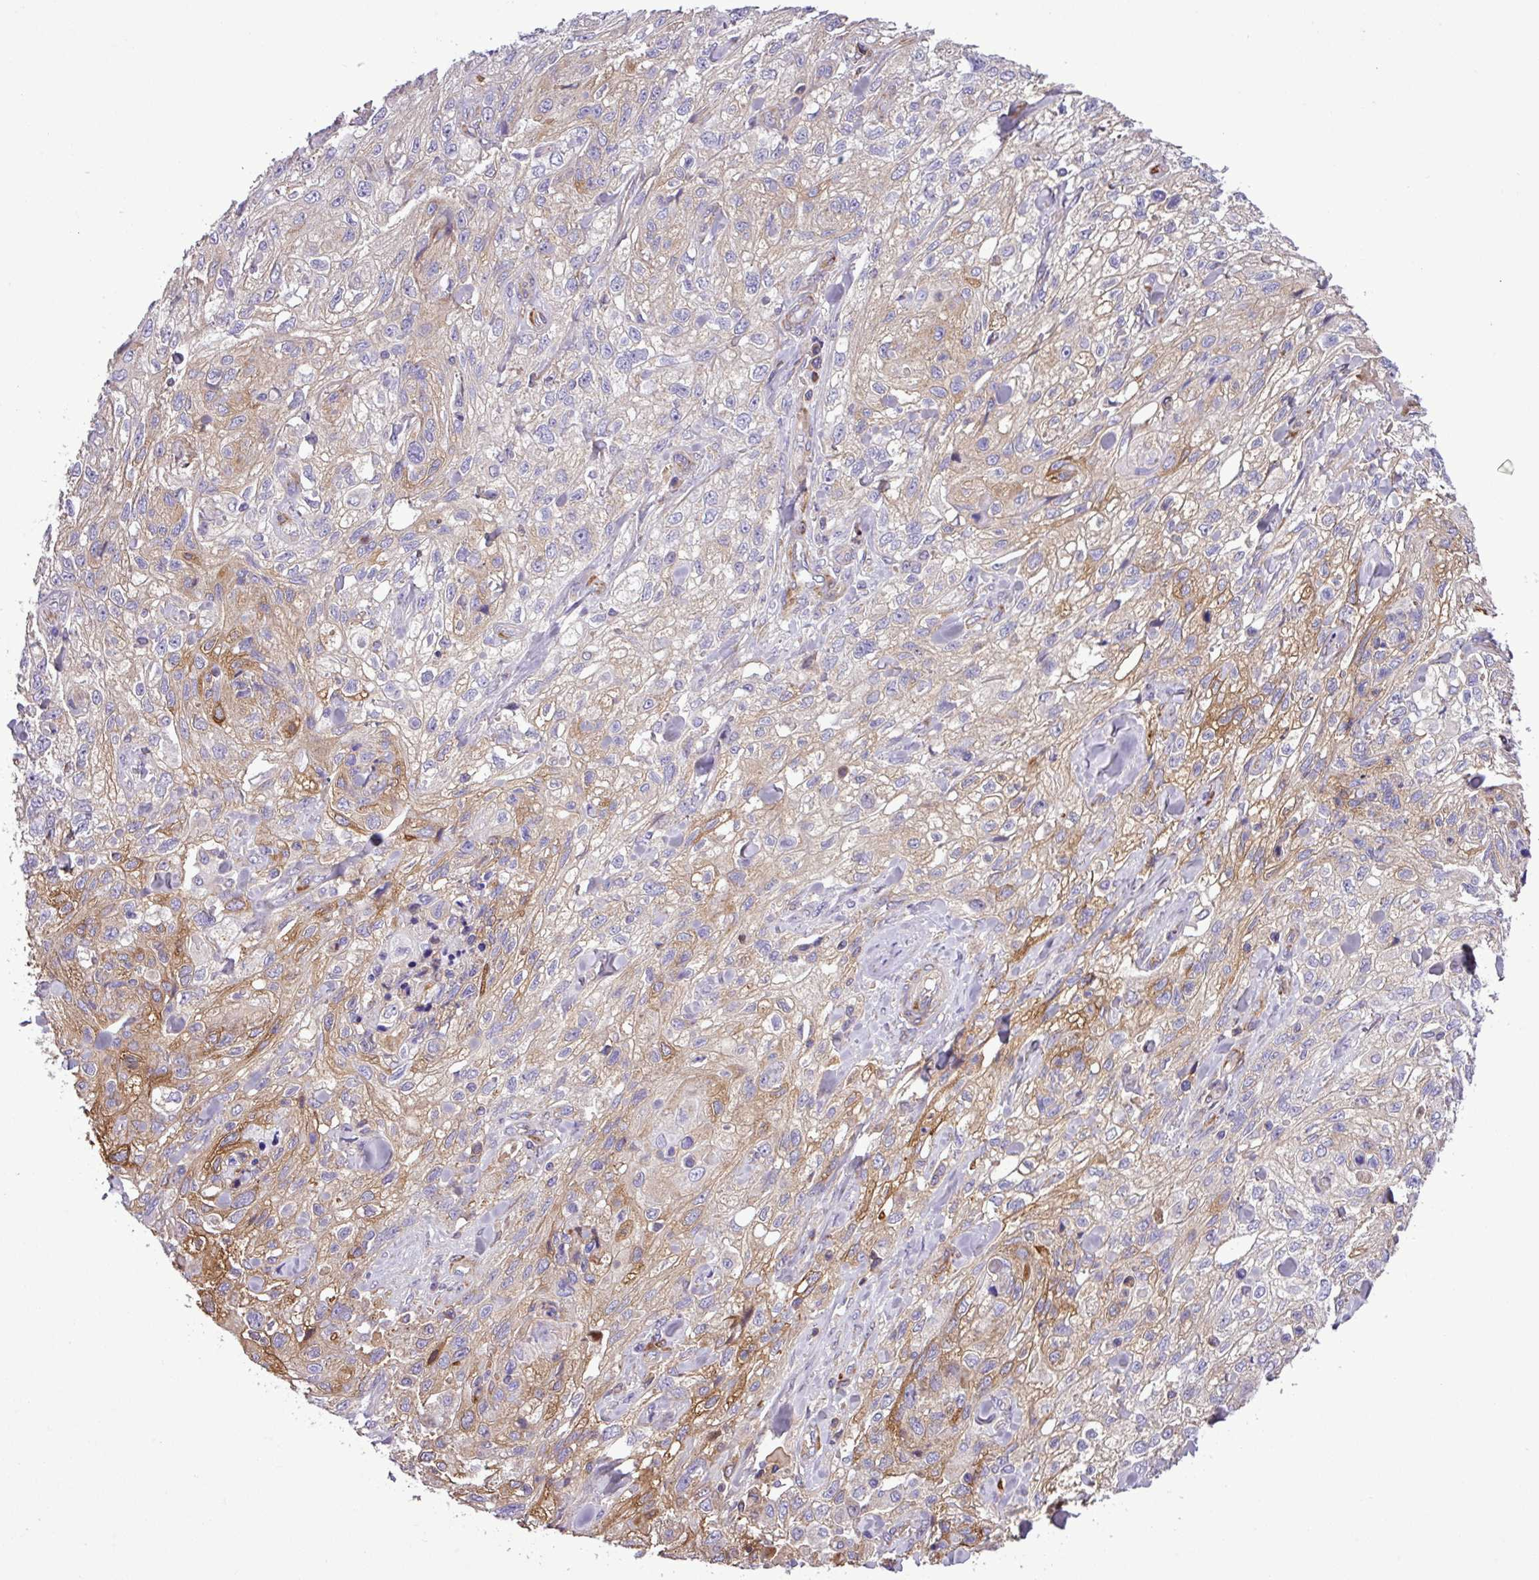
{"staining": {"intensity": "moderate", "quantity": "<25%", "location": "cytoplasmic/membranous"}, "tissue": "skin cancer", "cell_type": "Tumor cells", "image_type": "cancer", "snomed": [{"axis": "morphology", "description": "Squamous cell carcinoma, NOS"}, {"axis": "topography", "description": "Skin"}, {"axis": "topography", "description": "Vulva"}], "caption": "The micrograph displays immunohistochemical staining of squamous cell carcinoma (skin). There is moderate cytoplasmic/membranous staining is seen in about <25% of tumor cells.", "gene": "CWH43", "patient": {"sex": "female", "age": 86}}